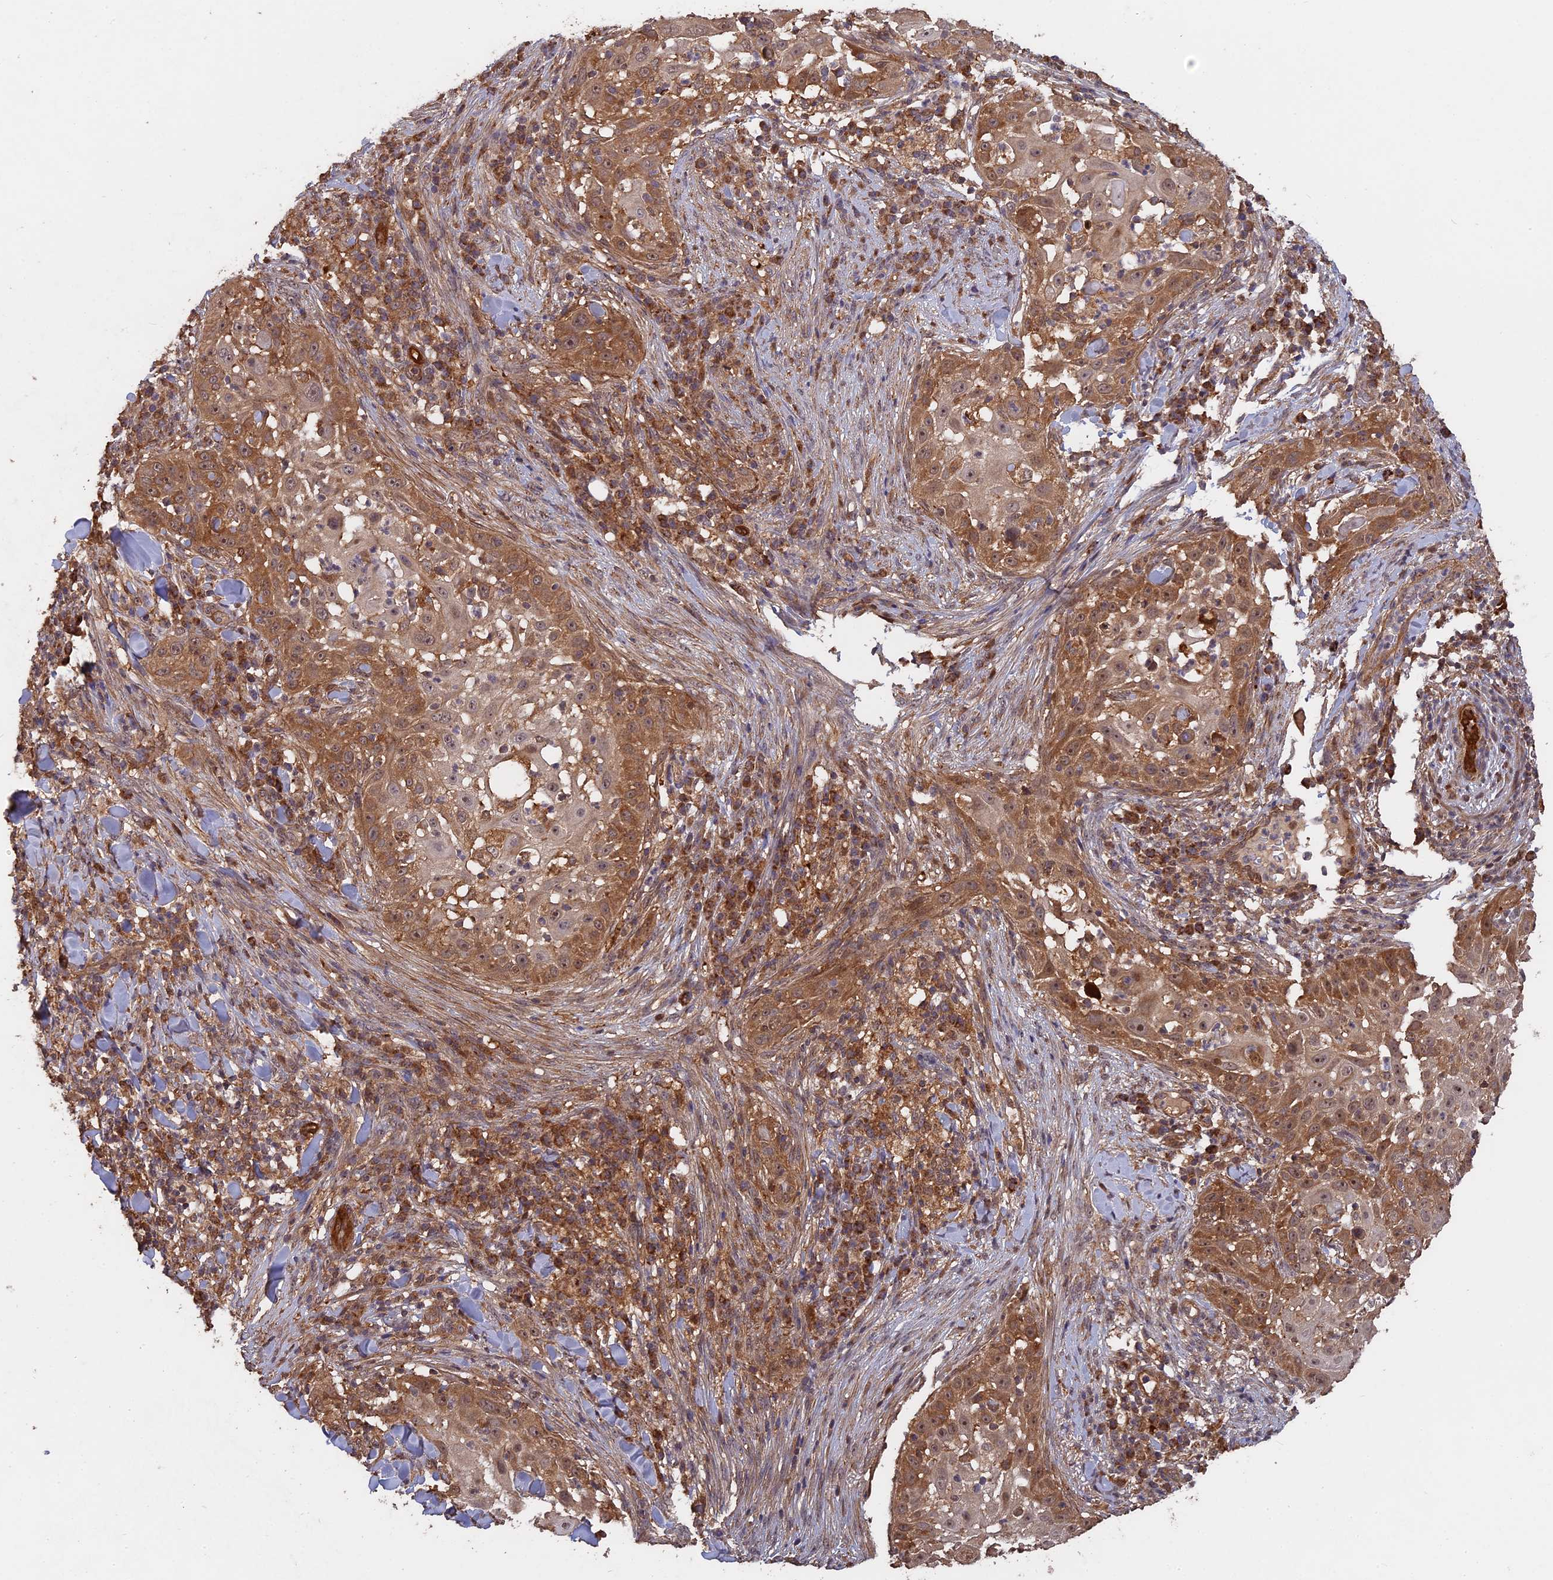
{"staining": {"intensity": "moderate", "quantity": "25%-75%", "location": "cytoplasmic/membranous,nuclear"}, "tissue": "skin cancer", "cell_type": "Tumor cells", "image_type": "cancer", "snomed": [{"axis": "morphology", "description": "Squamous cell carcinoma, NOS"}, {"axis": "topography", "description": "Skin"}], "caption": "IHC micrograph of human skin cancer (squamous cell carcinoma) stained for a protein (brown), which displays medium levels of moderate cytoplasmic/membranous and nuclear positivity in about 25%-75% of tumor cells.", "gene": "SAC3D1", "patient": {"sex": "female", "age": 44}}